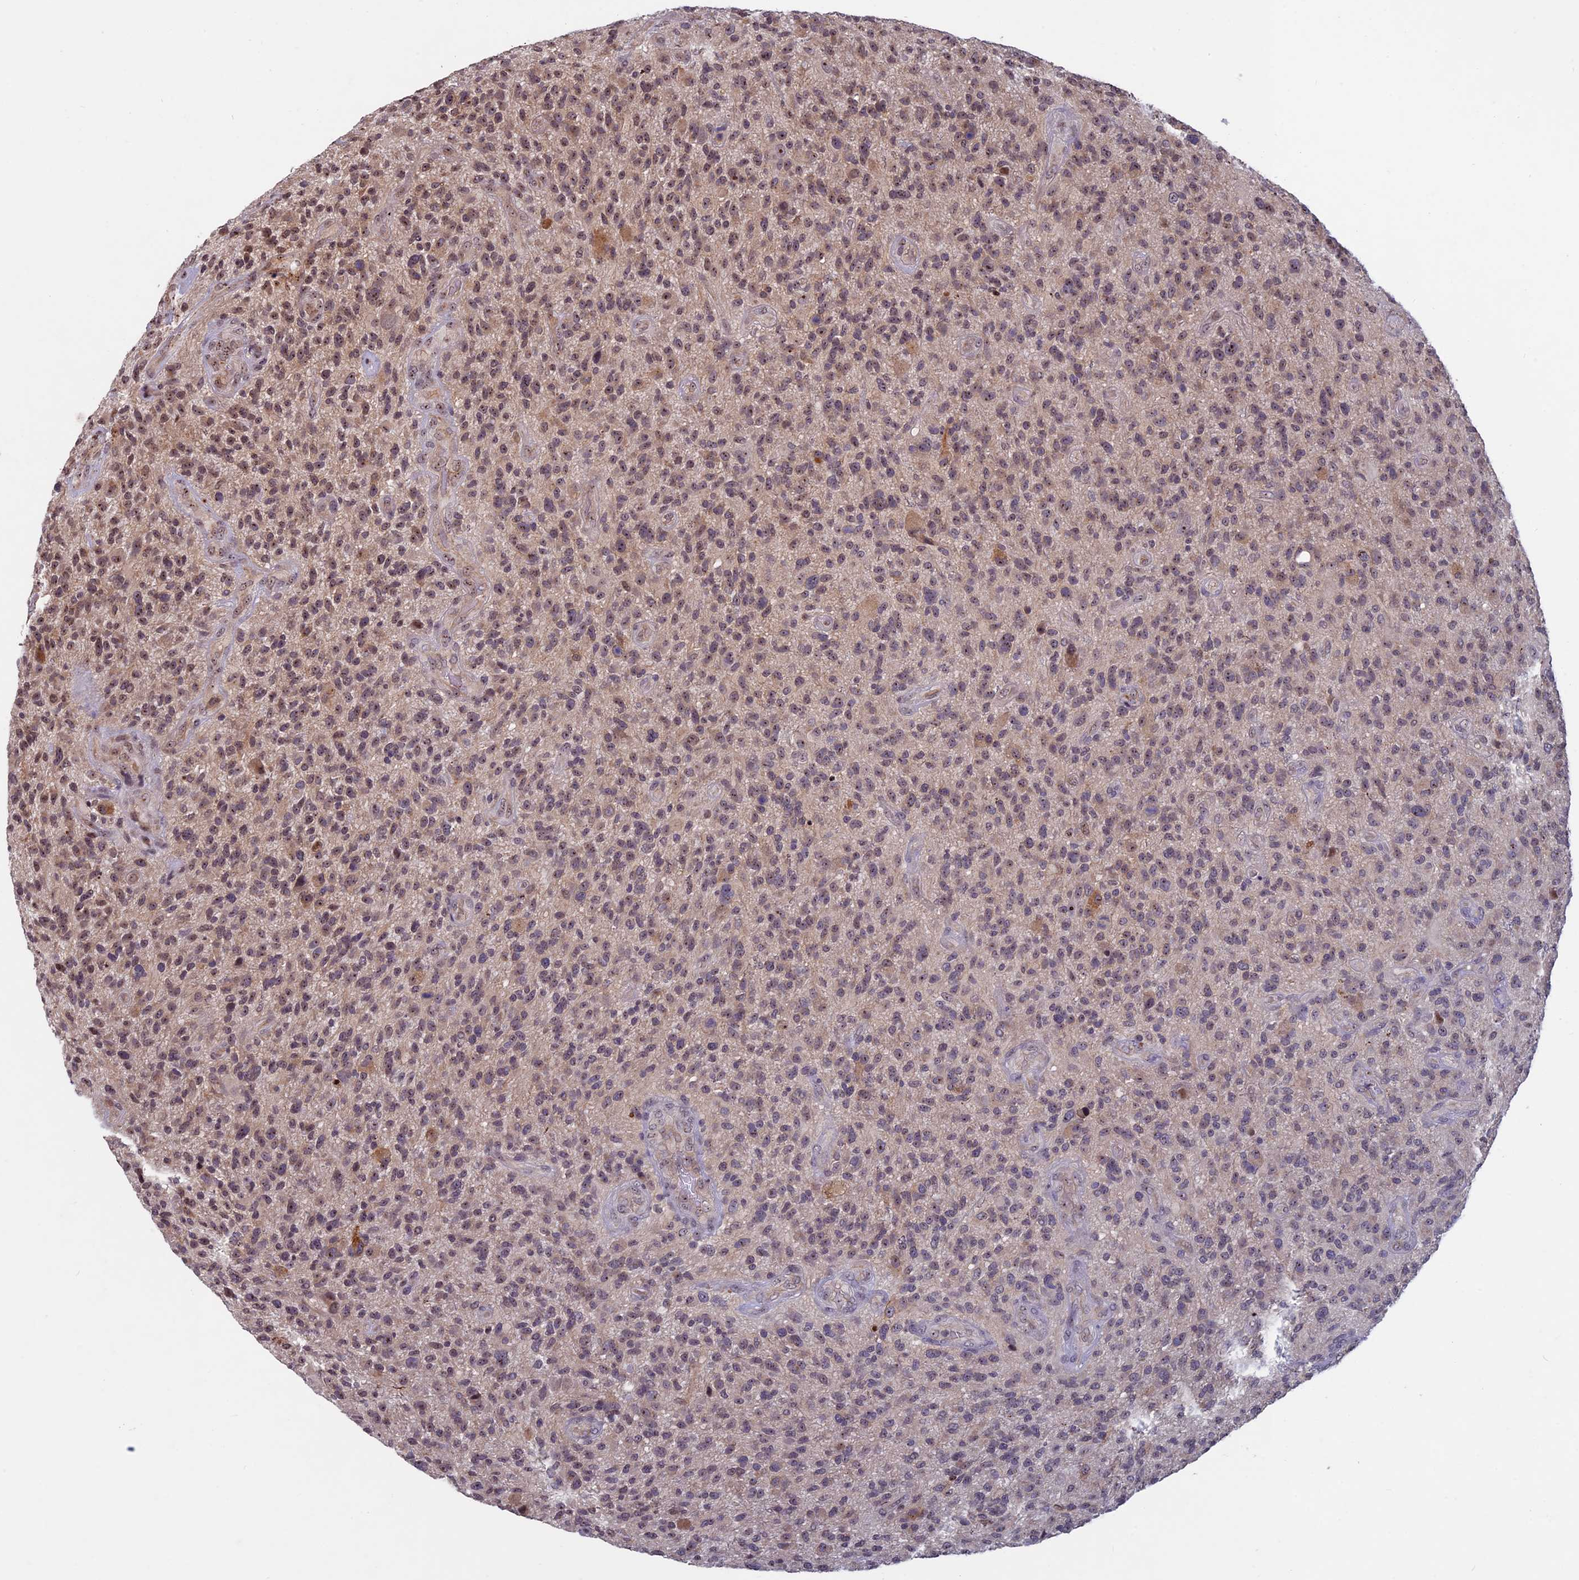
{"staining": {"intensity": "moderate", "quantity": ">75%", "location": "nuclear"}, "tissue": "glioma", "cell_type": "Tumor cells", "image_type": "cancer", "snomed": [{"axis": "morphology", "description": "Glioma, malignant, High grade"}, {"axis": "topography", "description": "Brain"}], "caption": "There is medium levels of moderate nuclear positivity in tumor cells of malignant high-grade glioma, as demonstrated by immunohistochemical staining (brown color).", "gene": "SPIRE1", "patient": {"sex": "male", "age": 47}}